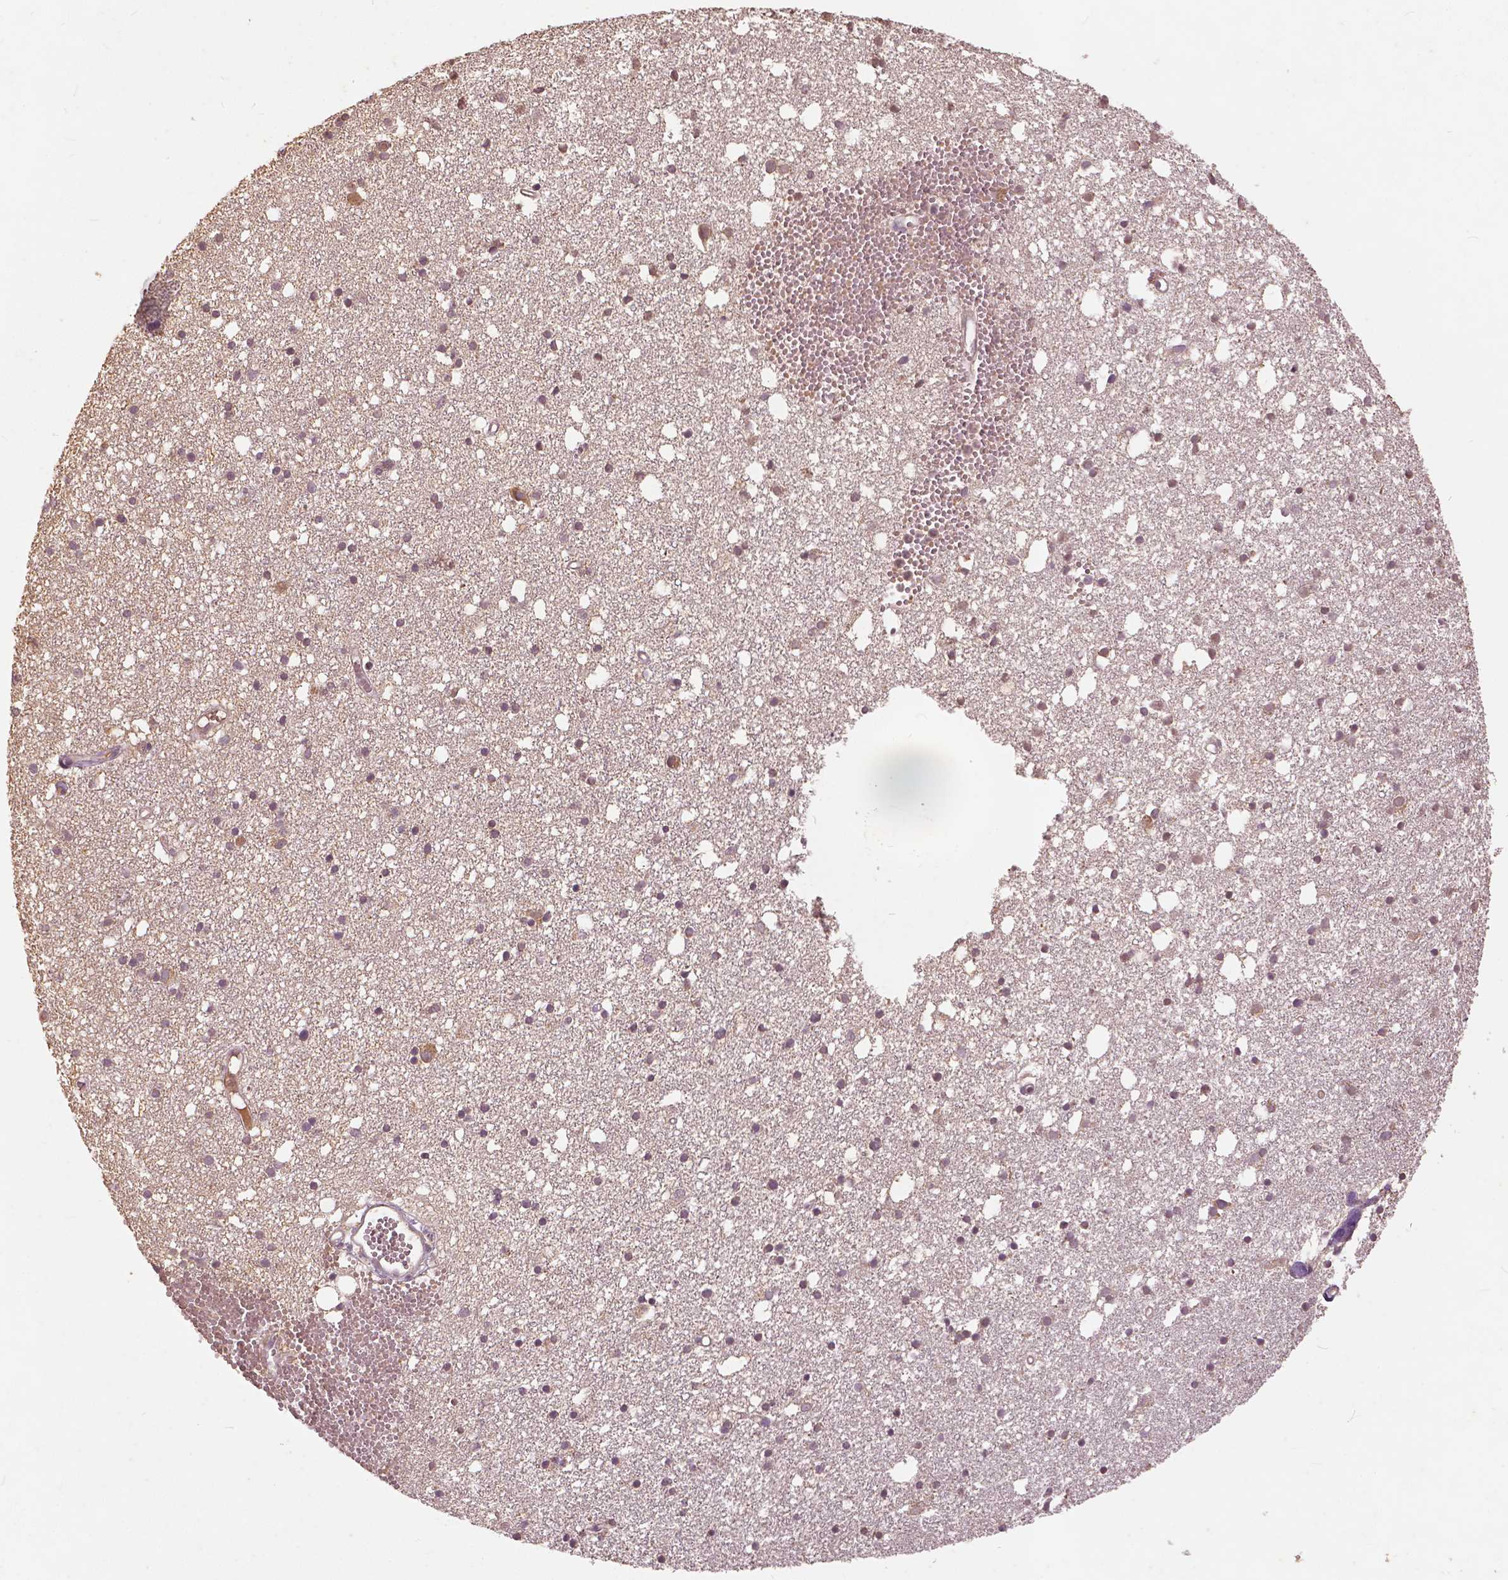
{"staining": {"intensity": "weak", "quantity": "25%-75%", "location": "cytoplasmic/membranous,nuclear"}, "tissue": "cerebral cortex", "cell_type": "Endothelial cells", "image_type": "normal", "snomed": [{"axis": "morphology", "description": "Normal tissue, NOS"}, {"axis": "morphology", "description": "Glioma, malignant, High grade"}, {"axis": "topography", "description": "Cerebral cortex"}], "caption": "An IHC photomicrograph of benign tissue is shown. Protein staining in brown highlights weak cytoplasmic/membranous,nuclear positivity in cerebral cortex within endothelial cells. (DAB IHC, brown staining for protein, blue staining for nuclei).", "gene": "ANGPTL4", "patient": {"sex": "male", "age": 71}}